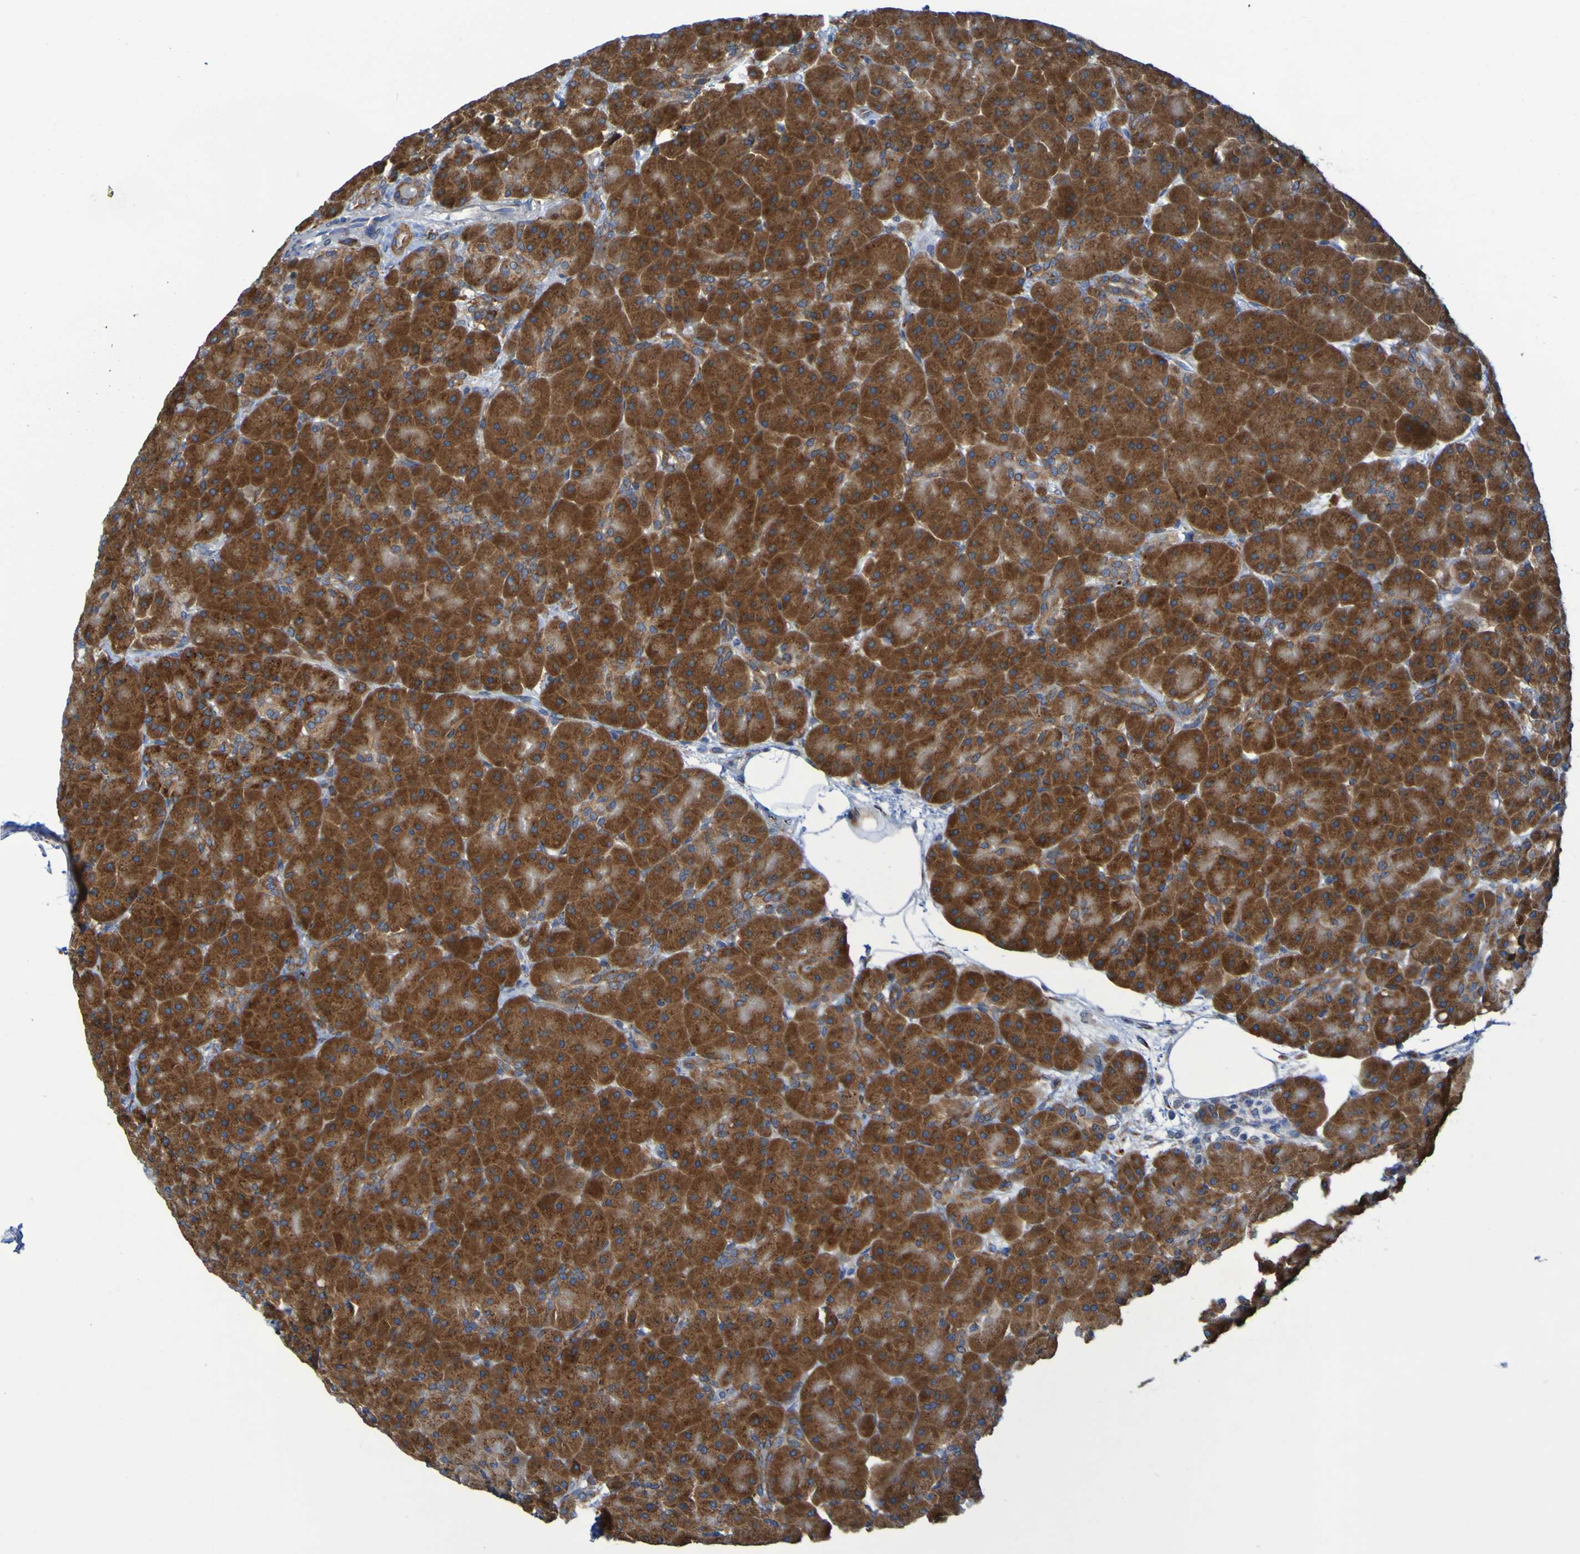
{"staining": {"intensity": "strong", "quantity": ">75%", "location": "cytoplasmic/membranous"}, "tissue": "pancreas", "cell_type": "Exocrine glandular cells", "image_type": "normal", "snomed": [{"axis": "morphology", "description": "Normal tissue, NOS"}, {"axis": "topography", "description": "Pancreas"}], "caption": "Immunohistochemical staining of normal human pancreas reveals high levels of strong cytoplasmic/membranous positivity in approximately >75% of exocrine glandular cells.", "gene": "FKBP3", "patient": {"sex": "male", "age": 66}}